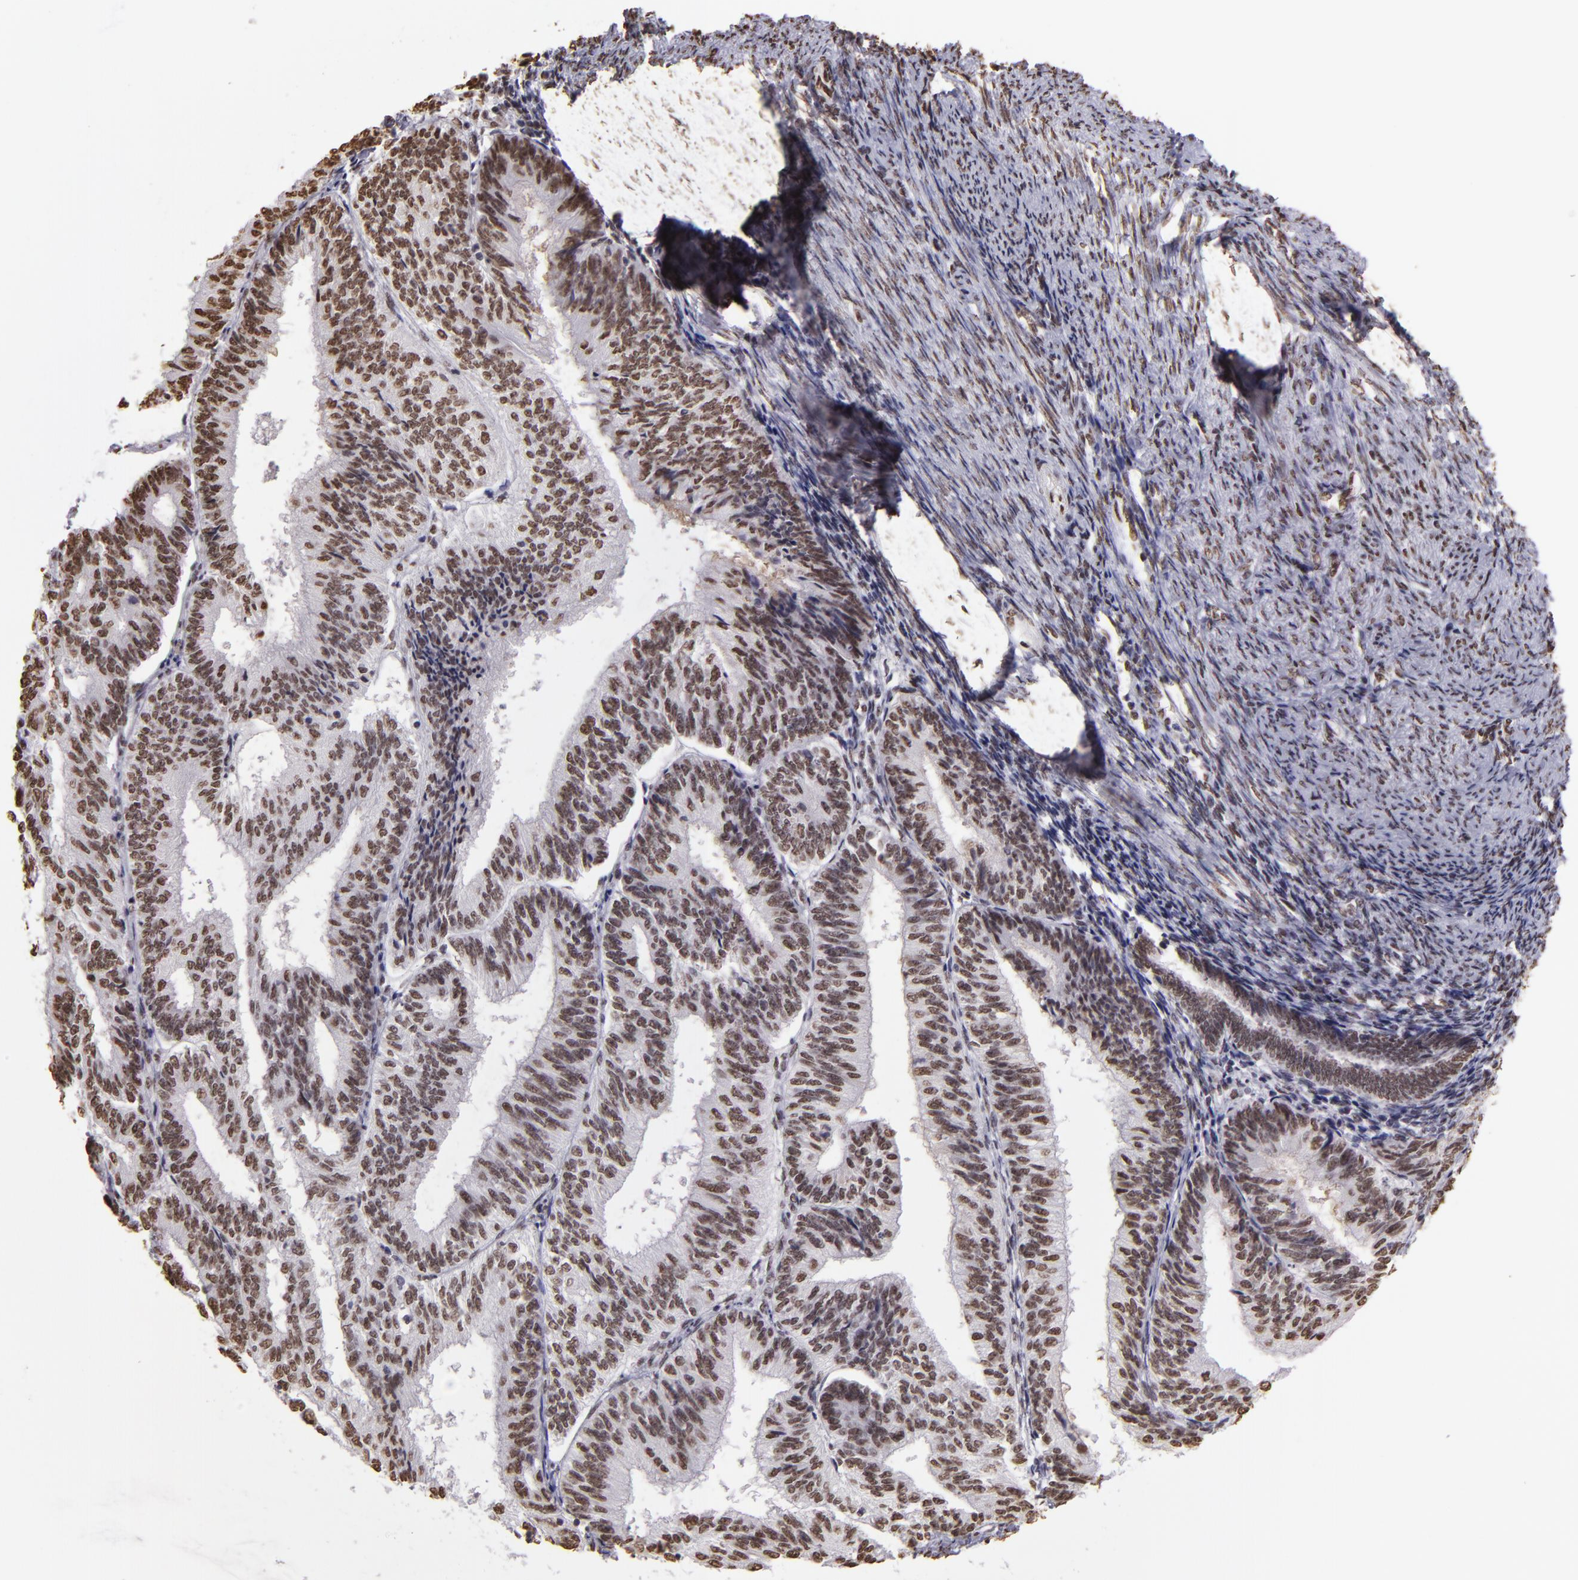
{"staining": {"intensity": "moderate", "quantity": ">75%", "location": "nuclear"}, "tissue": "endometrial cancer", "cell_type": "Tumor cells", "image_type": "cancer", "snomed": [{"axis": "morphology", "description": "Adenocarcinoma, NOS"}, {"axis": "topography", "description": "Endometrium"}], "caption": "A brown stain shows moderate nuclear positivity of a protein in adenocarcinoma (endometrial) tumor cells.", "gene": "PAPOLA", "patient": {"sex": "female", "age": 55}}